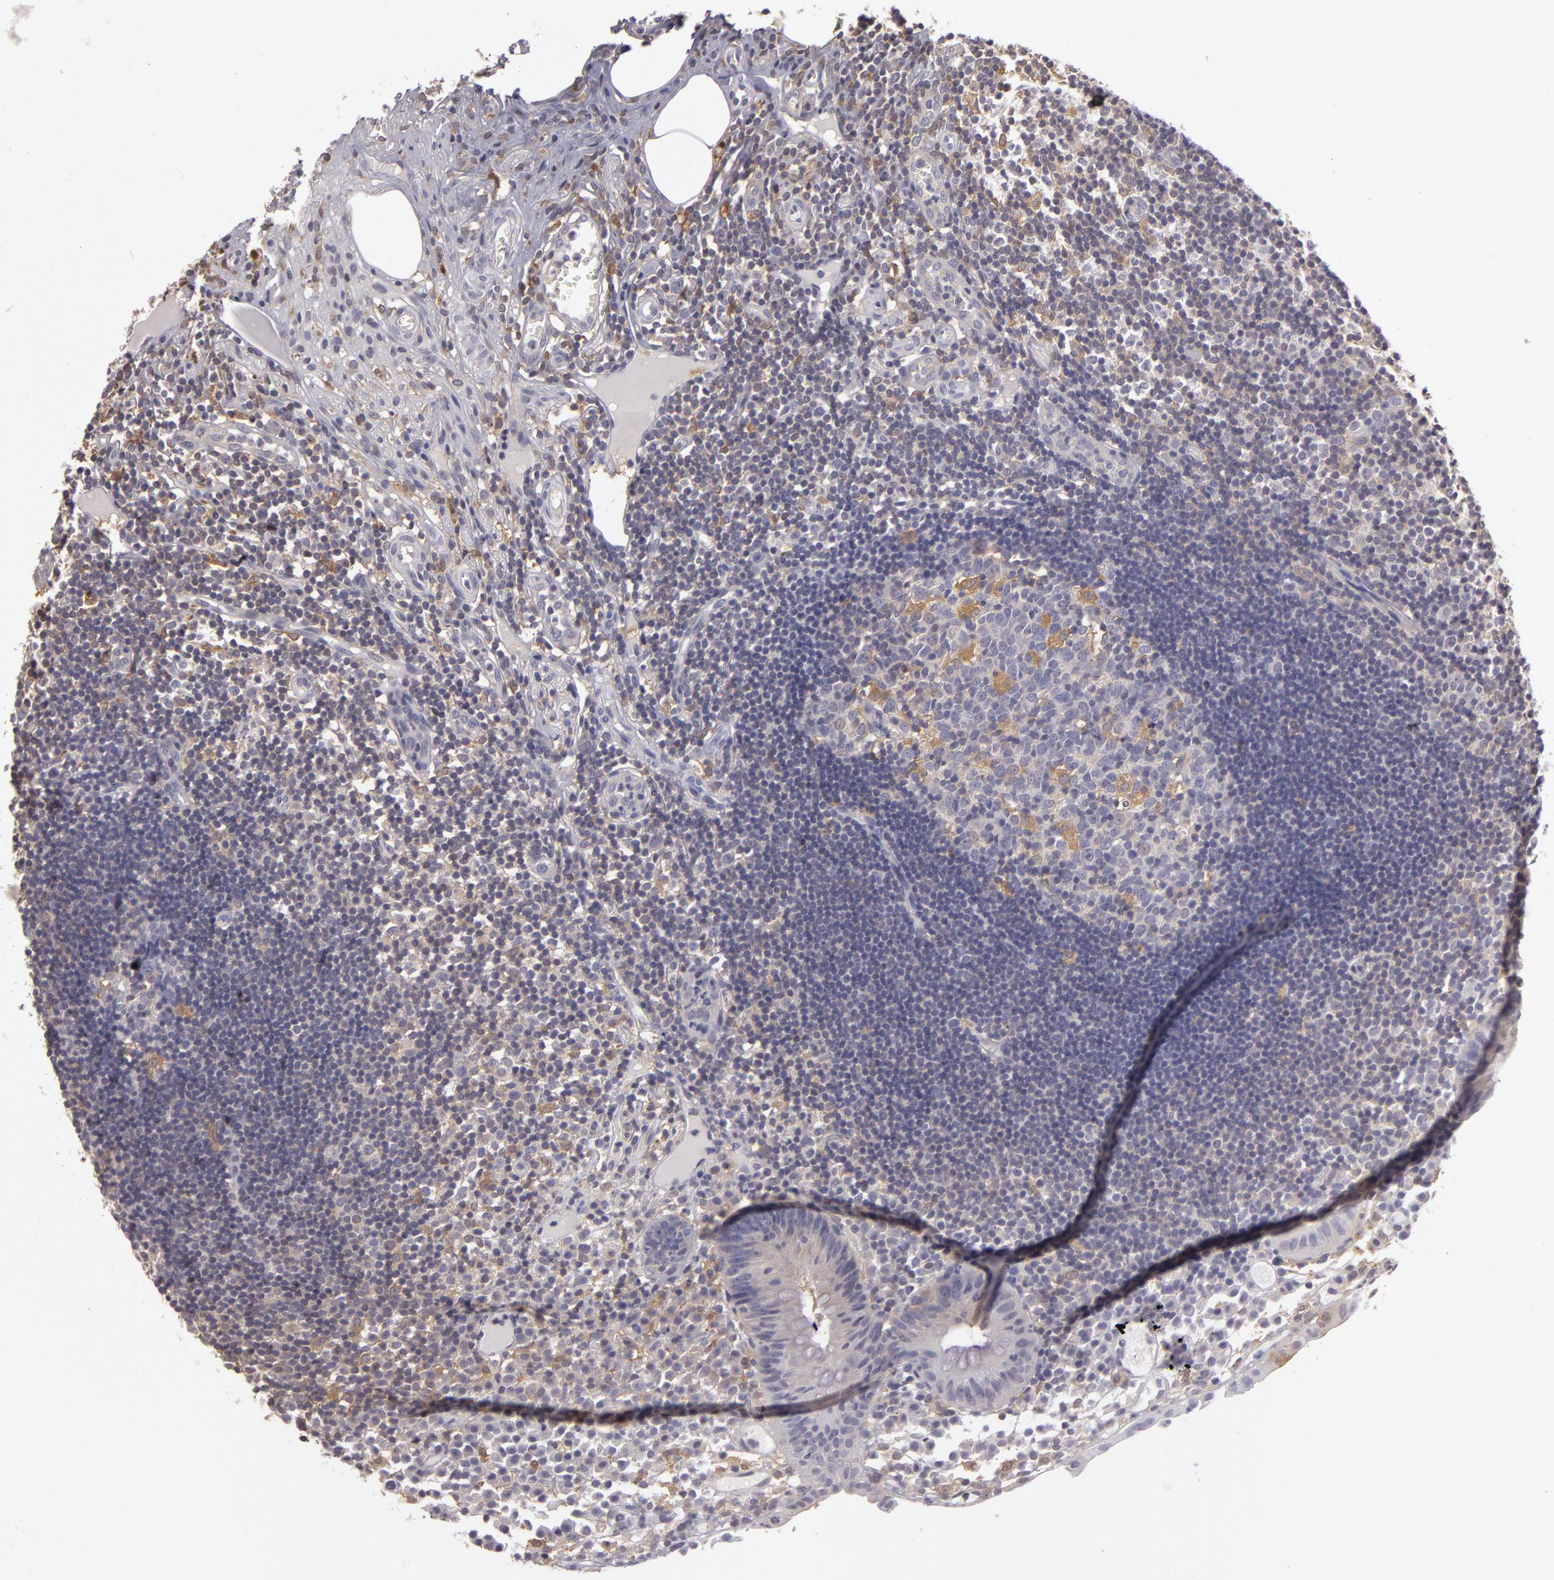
{"staining": {"intensity": "negative", "quantity": "none", "location": "none"}, "tissue": "appendix", "cell_type": "Glandular cells", "image_type": "normal", "snomed": [{"axis": "morphology", "description": "Normal tissue, NOS"}, {"axis": "topography", "description": "Appendix"}], "caption": "An immunohistochemistry (IHC) image of normal appendix is shown. There is no staining in glandular cells of appendix.", "gene": "GNPDA1", "patient": {"sex": "male", "age": 25}}